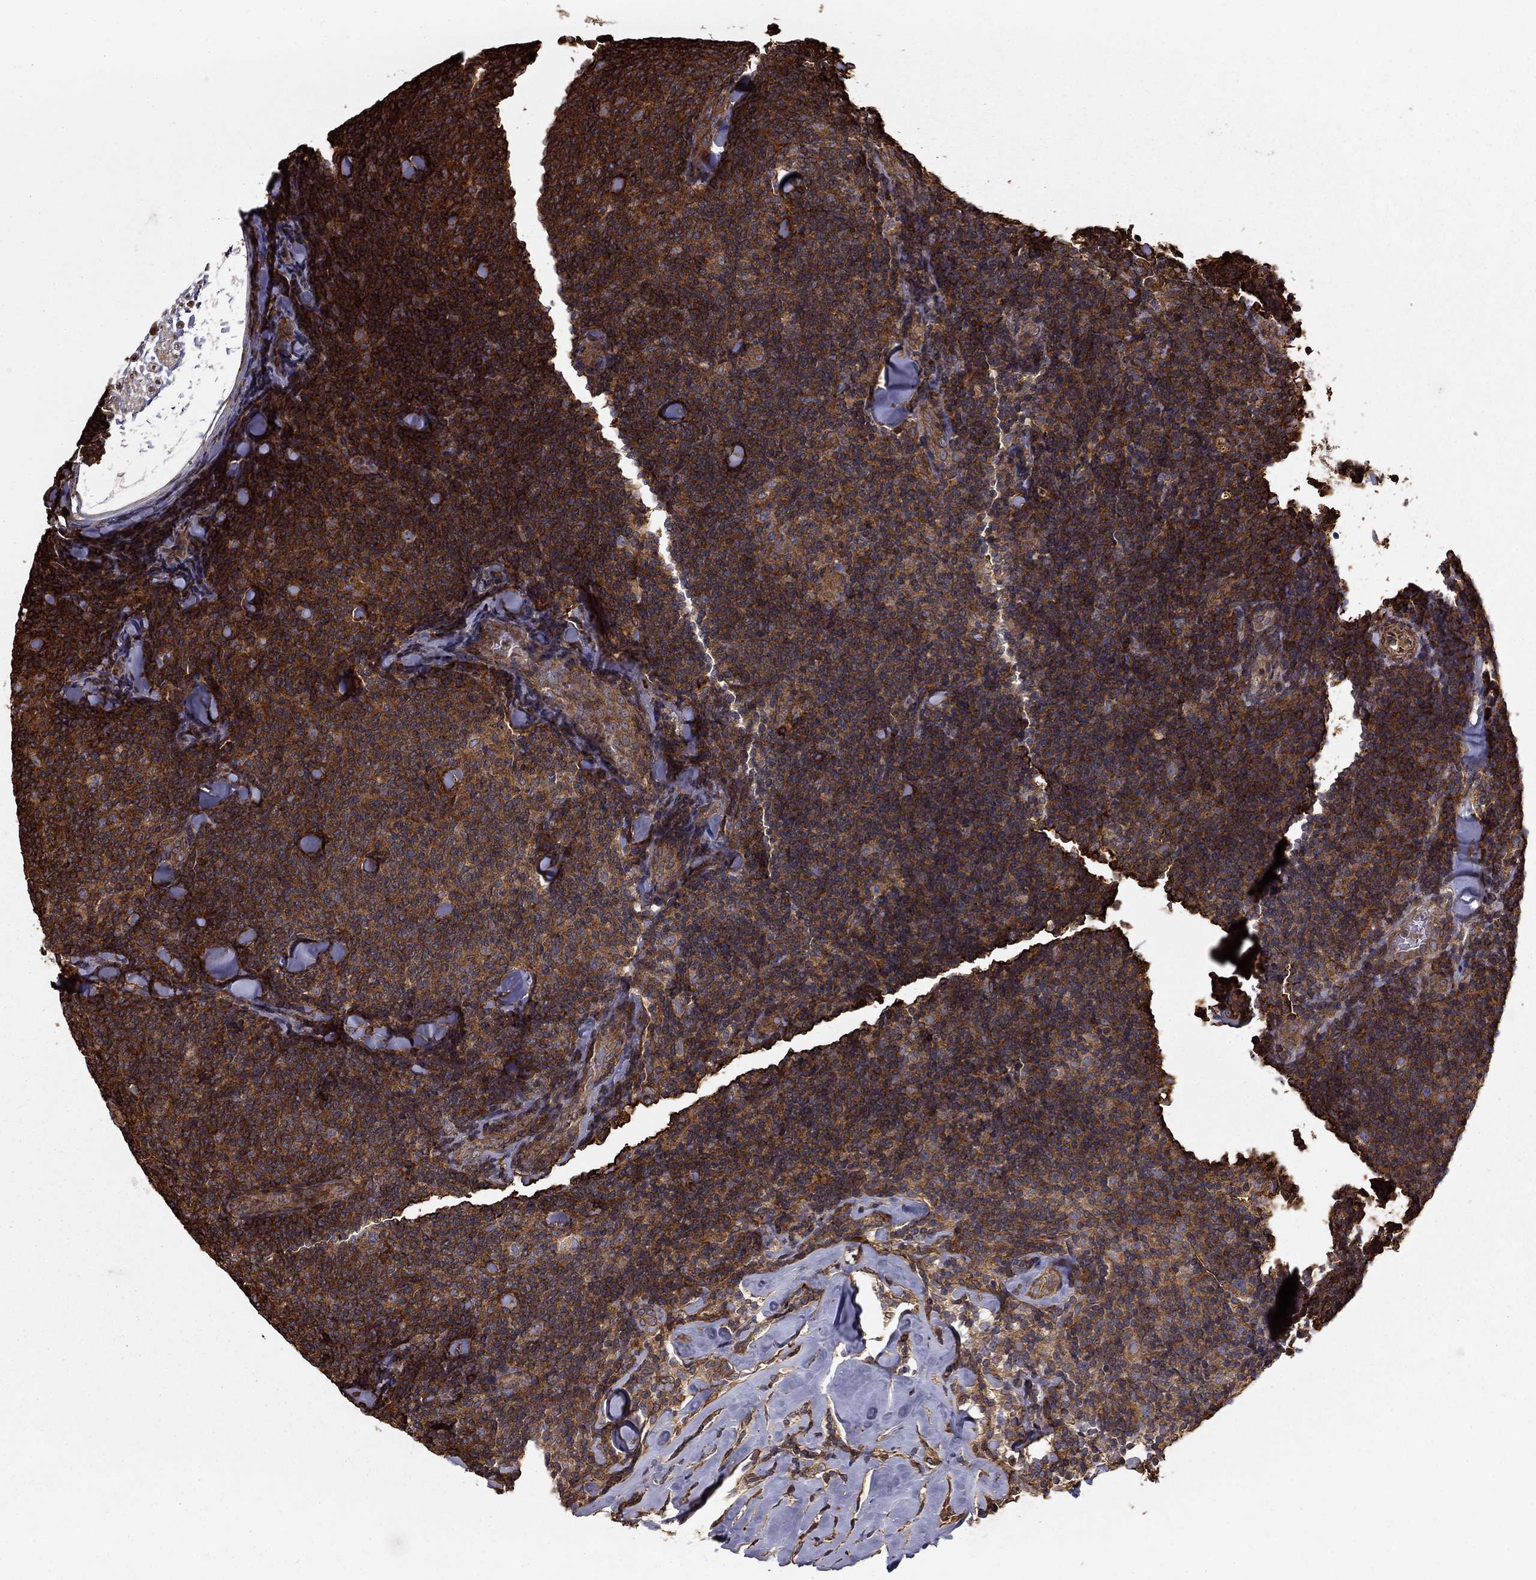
{"staining": {"intensity": "moderate", "quantity": ">75%", "location": "cytoplasmic/membranous"}, "tissue": "lymphoma", "cell_type": "Tumor cells", "image_type": "cancer", "snomed": [{"axis": "morphology", "description": "Malignant lymphoma, non-Hodgkin's type, Low grade"}, {"axis": "topography", "description": "Lymph node"}], "caption": "This is an image of immunohistochemistry staining of lymphoma, which shows moderate expression in the cytoplasmic/membranous of tumor cells.", "gene": "HABP4", "patient": {"sex": "female", "age": 56}}